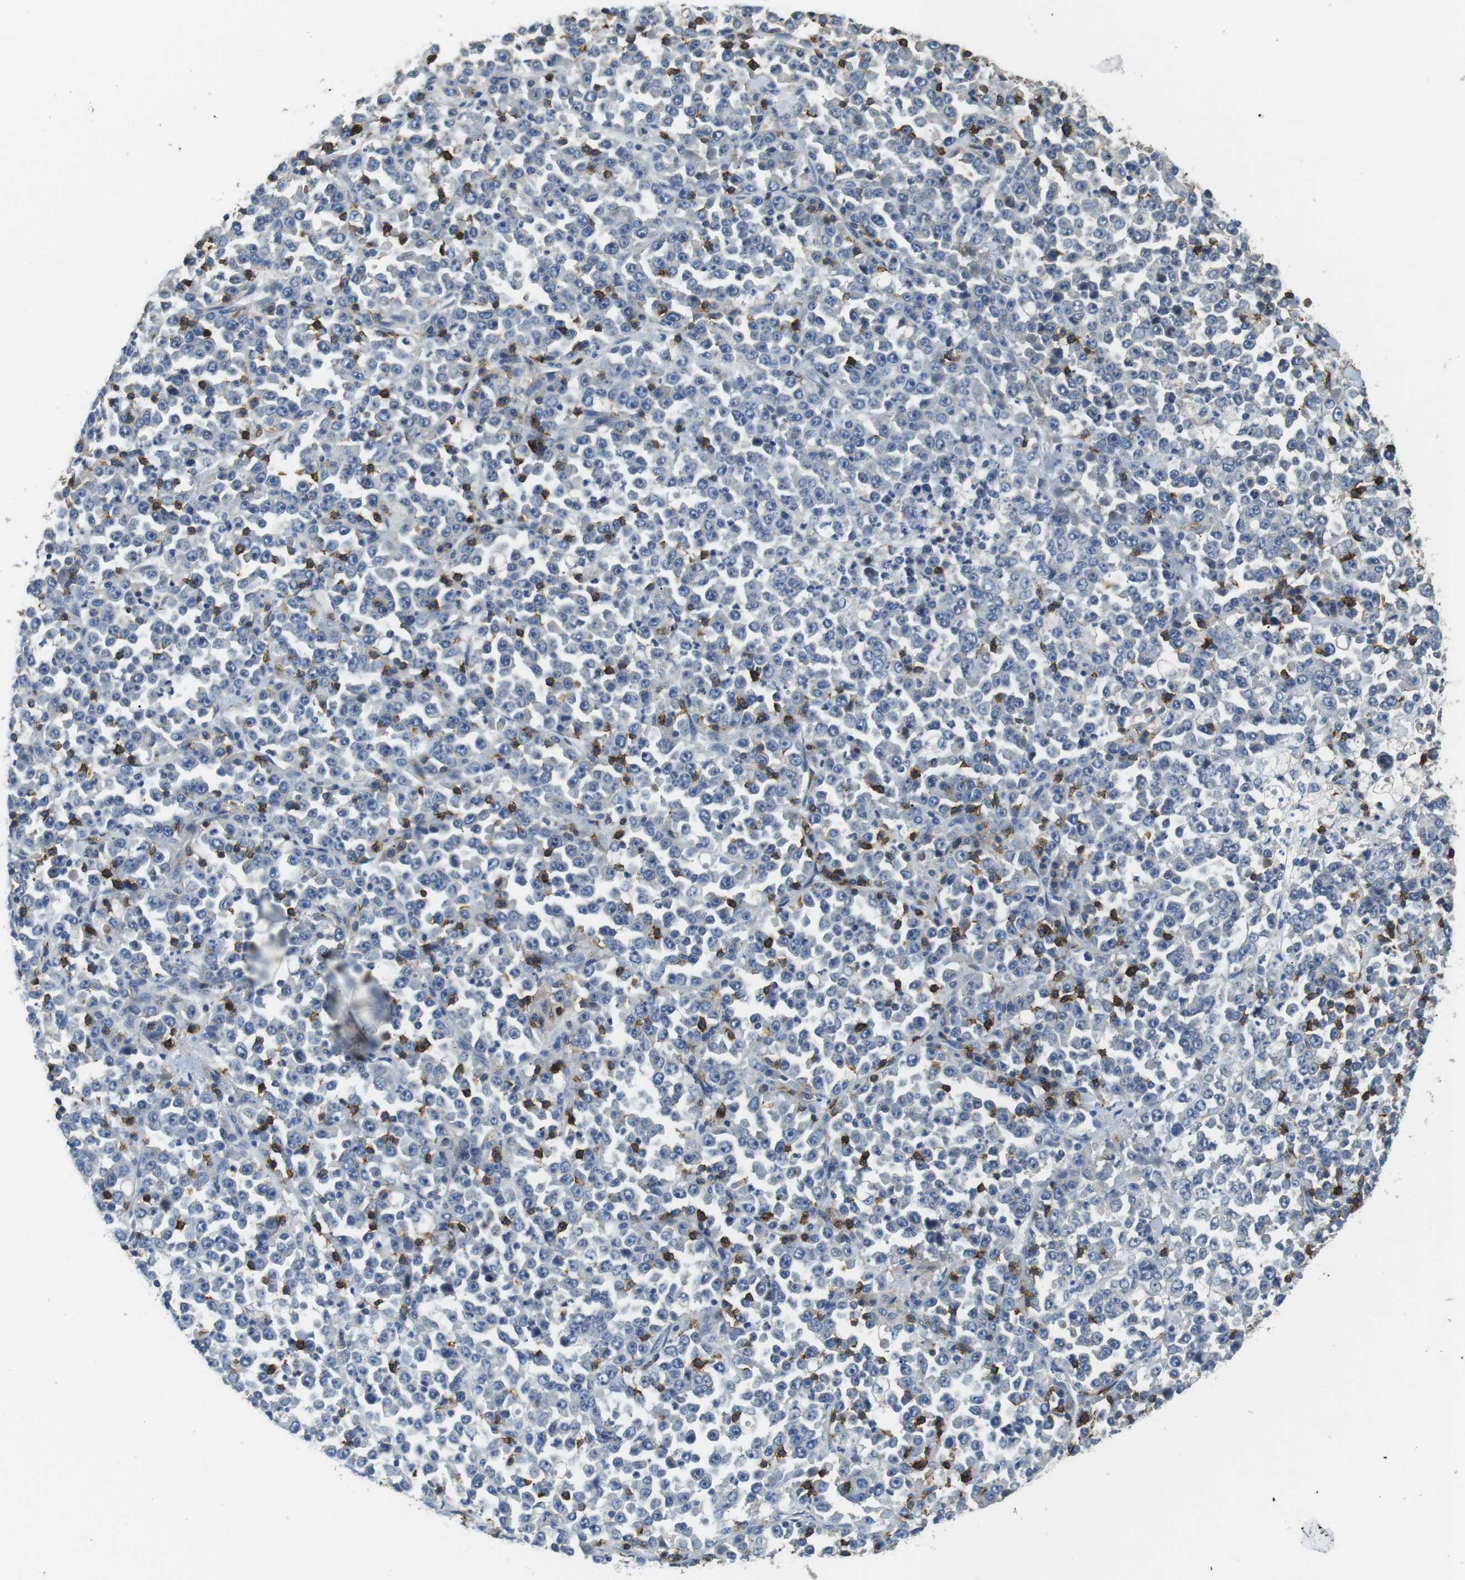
{"staining": {"intensity": "negative", "quantity": "none", "location": "none"}, "tissue": "stomach cancer", "cell_type": "Tumor cells", "image_type": "cancer", "snomed": [{"axis": "morphology", "description": "Normal tissue, NOS"}, {"axis": "morphology", "description": "Adenocarcinoma, NOS"}, {"axis": "topography", "description": "Stomach, upper"}, {"axis": "topography", "description": "Stomach"}], "caption": "Immunohistochemistry (IHC) of stomach adenocarcinoma shows no staining in tumor cells. (Immunohistochemistry (IHC), brightfield microscopy, high magnification).", "gene": "CD6", "patient": {"sex": "male", "age": 59}}